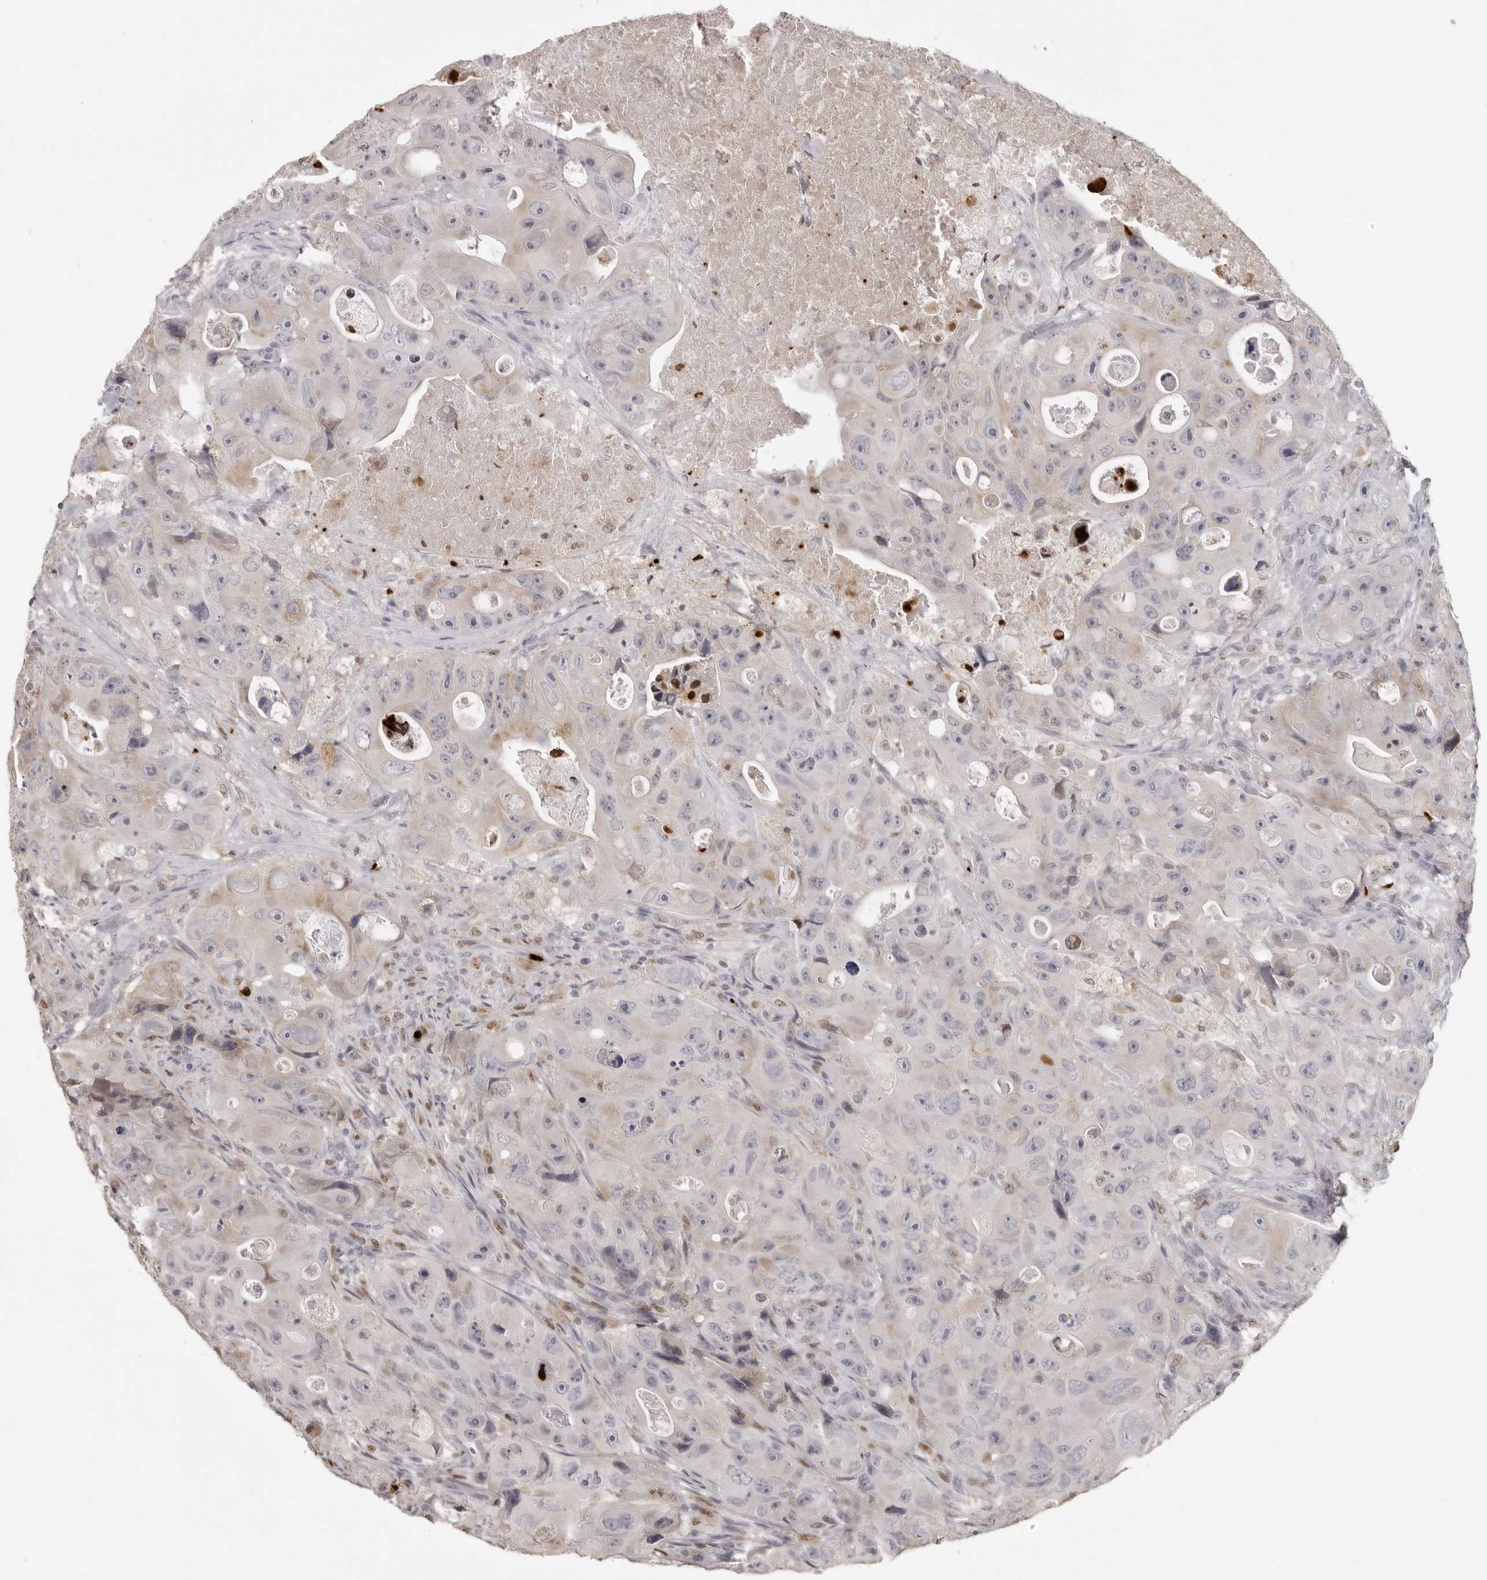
{"staining": {"intensity": "weak", "quantity": "<25%", "location": "cytoplasmic/membranous"}, "tissue": "colorectal cancer", "cell_type": "Tumor cells", "image_type": "cancer", "snomed": [{"axis": "morphology", "description": "Adenocarcinoma, NOS"}, {"axis": "topography", "description": "Colon"}], "caption": "Immunohistochemical staining of human colorectal cancer demonstrates no significant staining in tumor cells.", "gene": "IL31", "patient": {"sex": "female", "age": 46}}